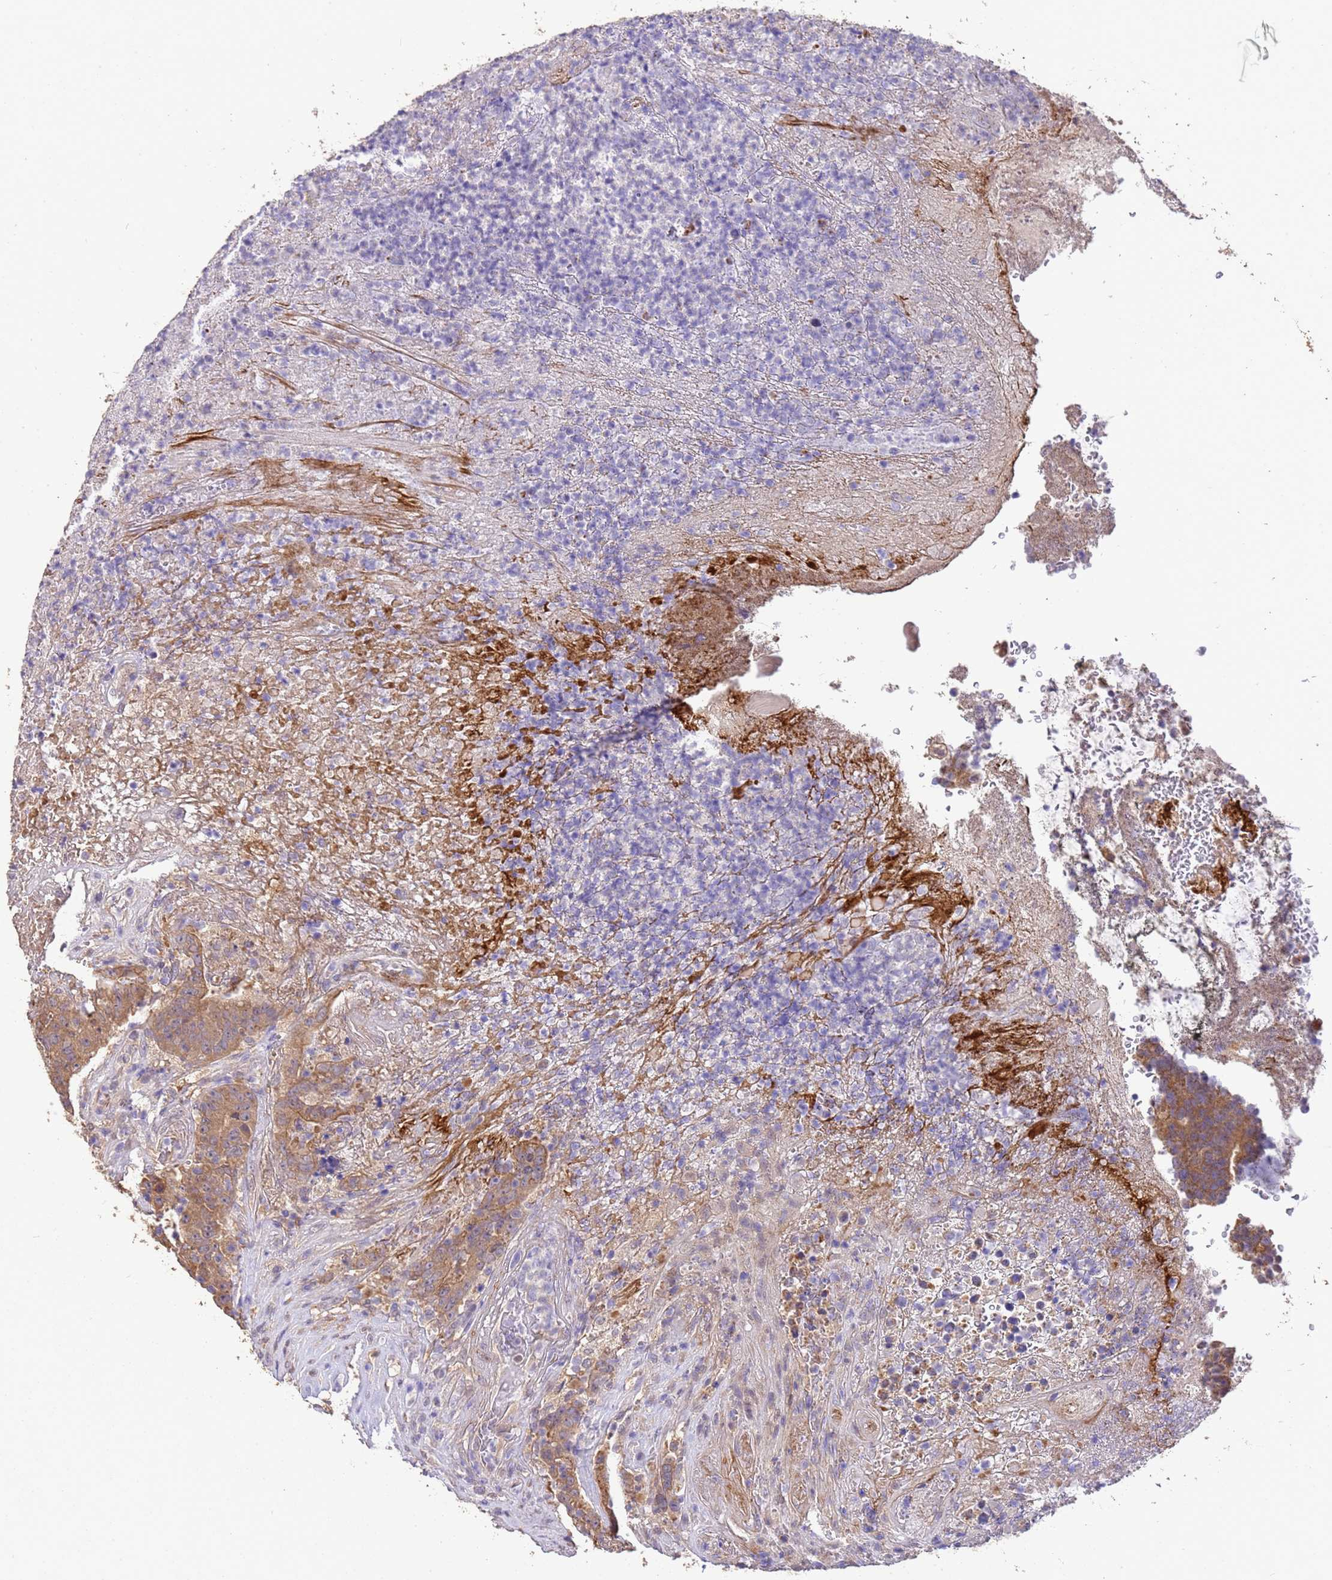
{"staining": {"intensity": "moderate", "quantity": ">75%", "location": "cytoplasmic/membranous"}, "tissue": "colorectal cancer", "cell_type": "Tumor cells", "image_type": "cancer", "snomed": [{"axis": "morphology", "description": "Adenocarcinoma, NOS"}, {"axis": "topography", "description": "Colon"}], "caption": "Immunohistochemistry (IHC) photomicrograph of colorectal cancer (adenocarcinoma) stained for a protein (brown), which displays medium levels of moderate cytoplasmic/membranous positivity in about >75% of tumor cells.", "gene": "NPHP1", "patient": {"sex": "female", "age": 75}}